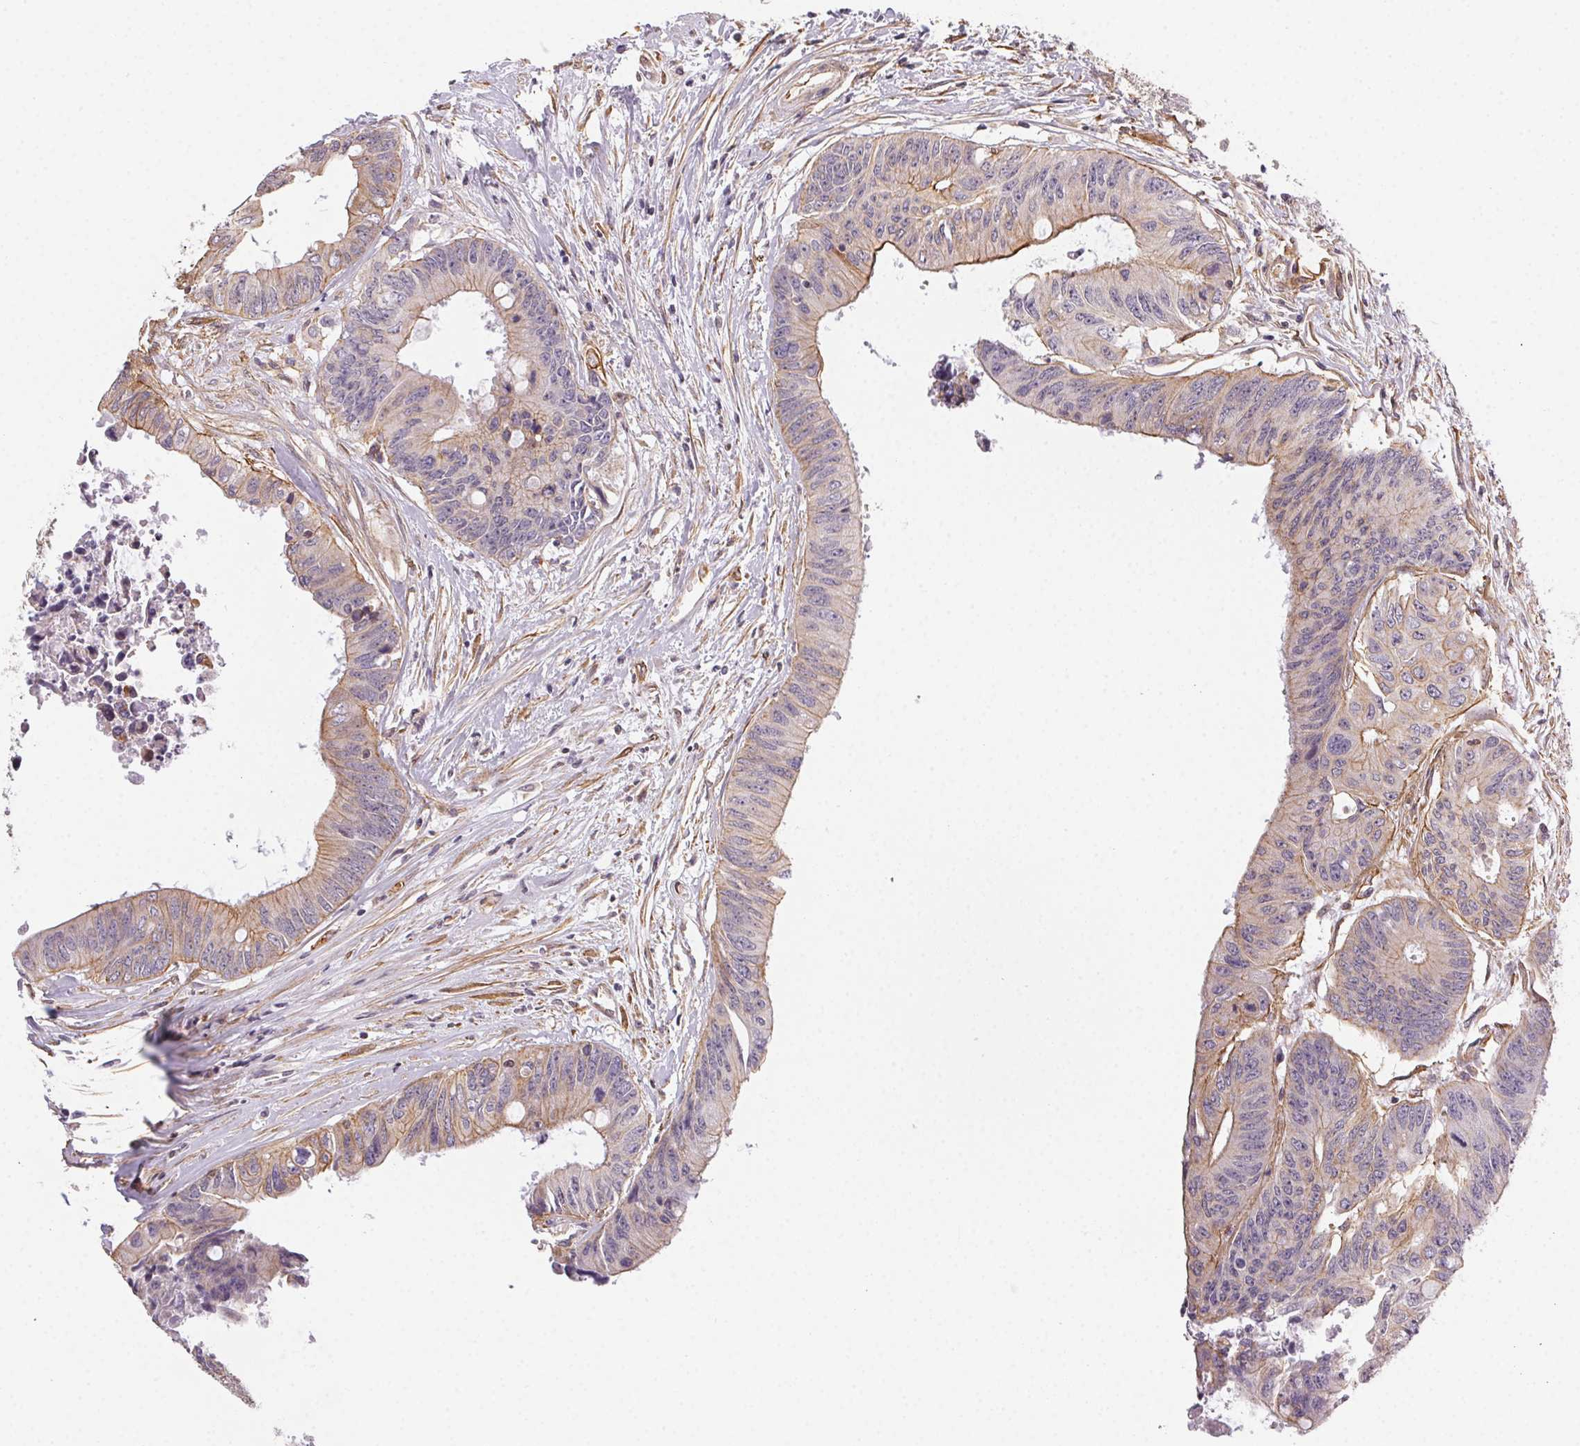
{"staining": {"intensity": "weak", "quantity": "25%-75%", "location": "cytoplasmic/membranous"}, "tissue": "colorectal cancer", "cell_type": "Tumor cells", "image_type": "cancer", "snomed": [{"axis": "morphology", "description": "Adenocarcinoma, NOS"}, {"axis": "topography", "description": "Rectum"}], "caption": "DAB immunohistochemical staining of colorectal cancer (adenocarcinoma) exhibits weak cytoplasmic/membranous protein positivity in approximately 25%-75% of tumor cells.", "gene": "PLA2G4F", "patient": {"sex": "male", "age": 59}}